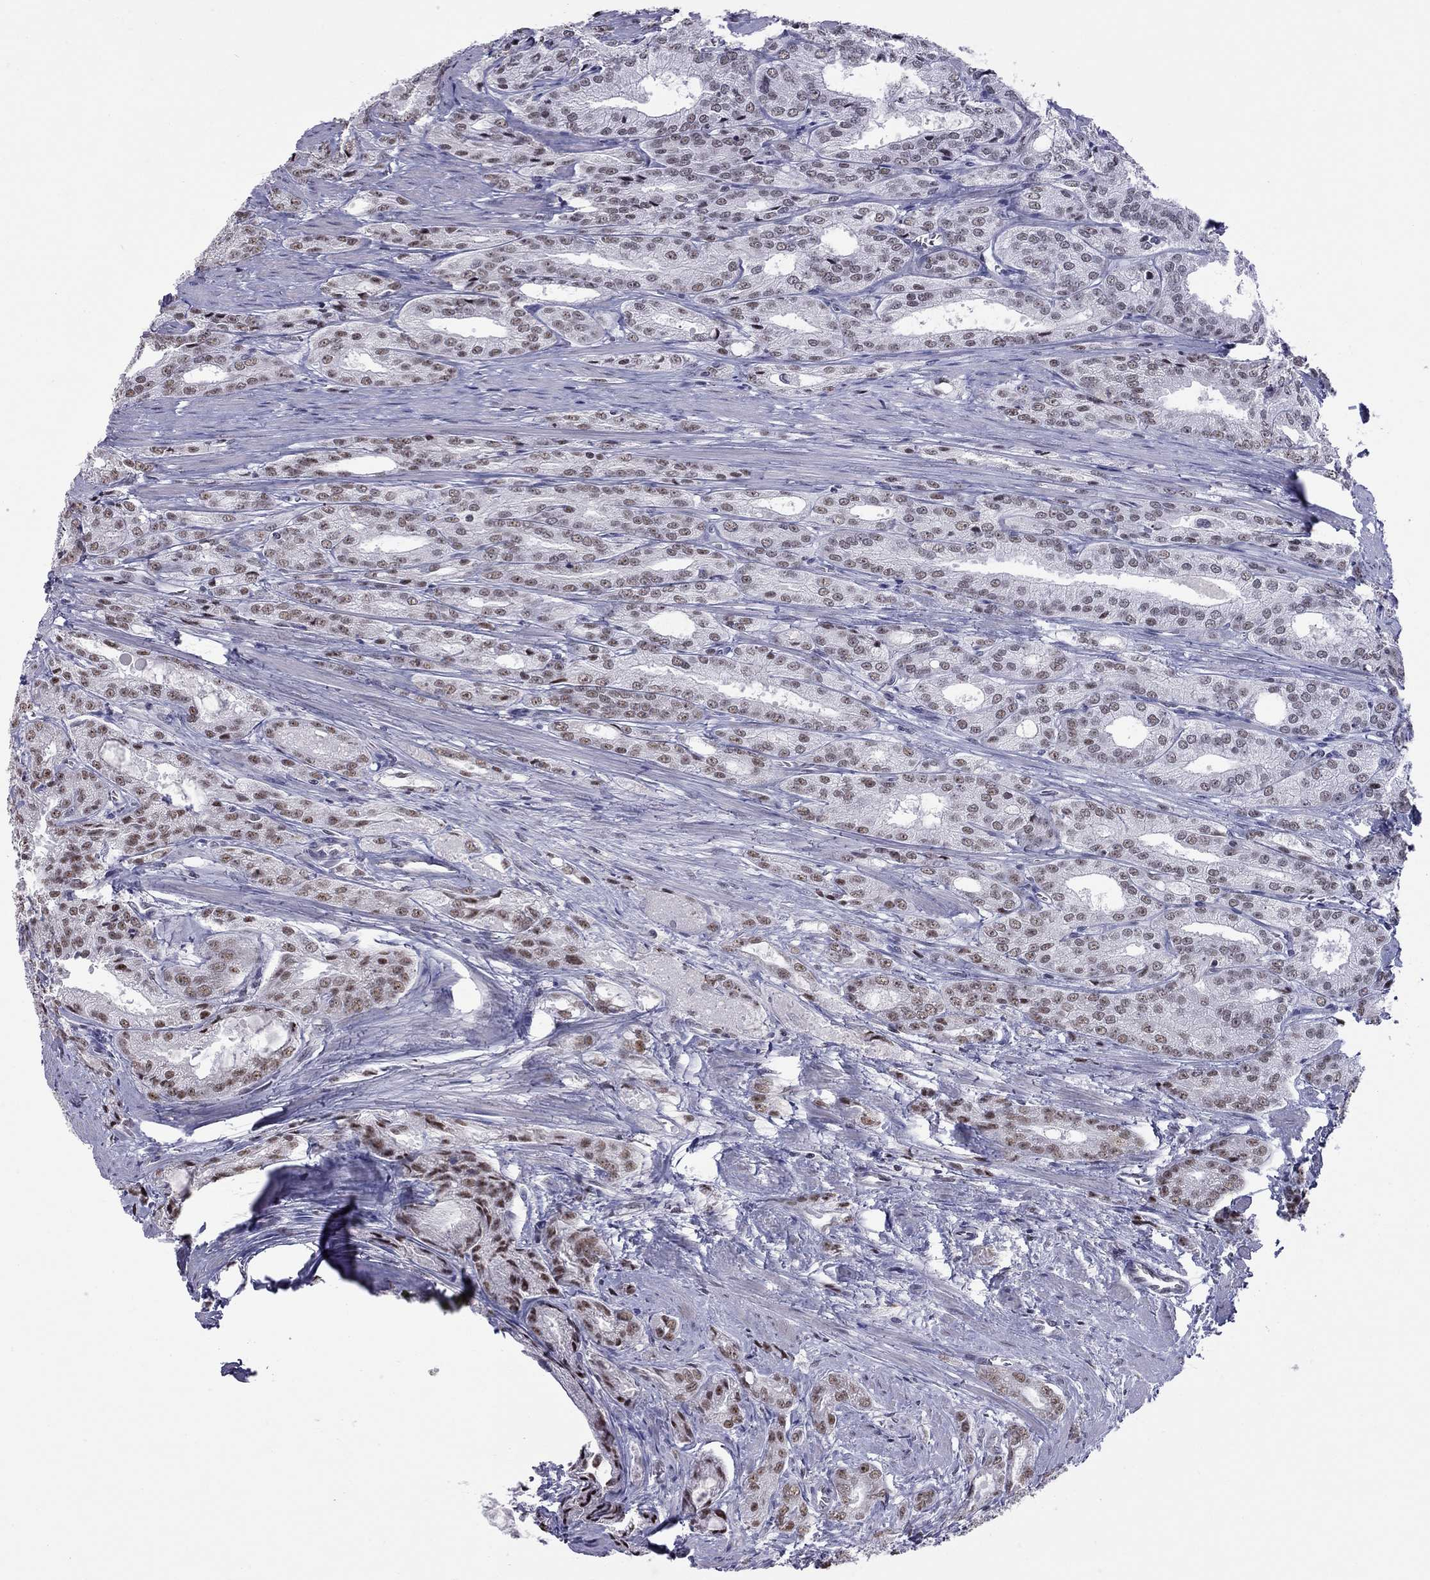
{"staining": {"intensity": "moderate", "quantity": "<25%", "location": "nuclear"}, "tissue": "prostate cancer", "cell_type": "Tumor cells", "image_type": "cancer", "snomed": [{"axis": "morphology", "description": "Adenocarcinoma, NOS"}, {"axis": "morphology", "description": "Adenocarcinoma, High grade"}, {"axis": "topography", "description": "Prostate"}], "caption": "Immunohistochemical staining of human prostate cancer shows moderate nuclear protein staining in approximately <25% of tumor cells.", "gene": "PPP1R3A", "patient": {"sex": "male", "age": 70}}